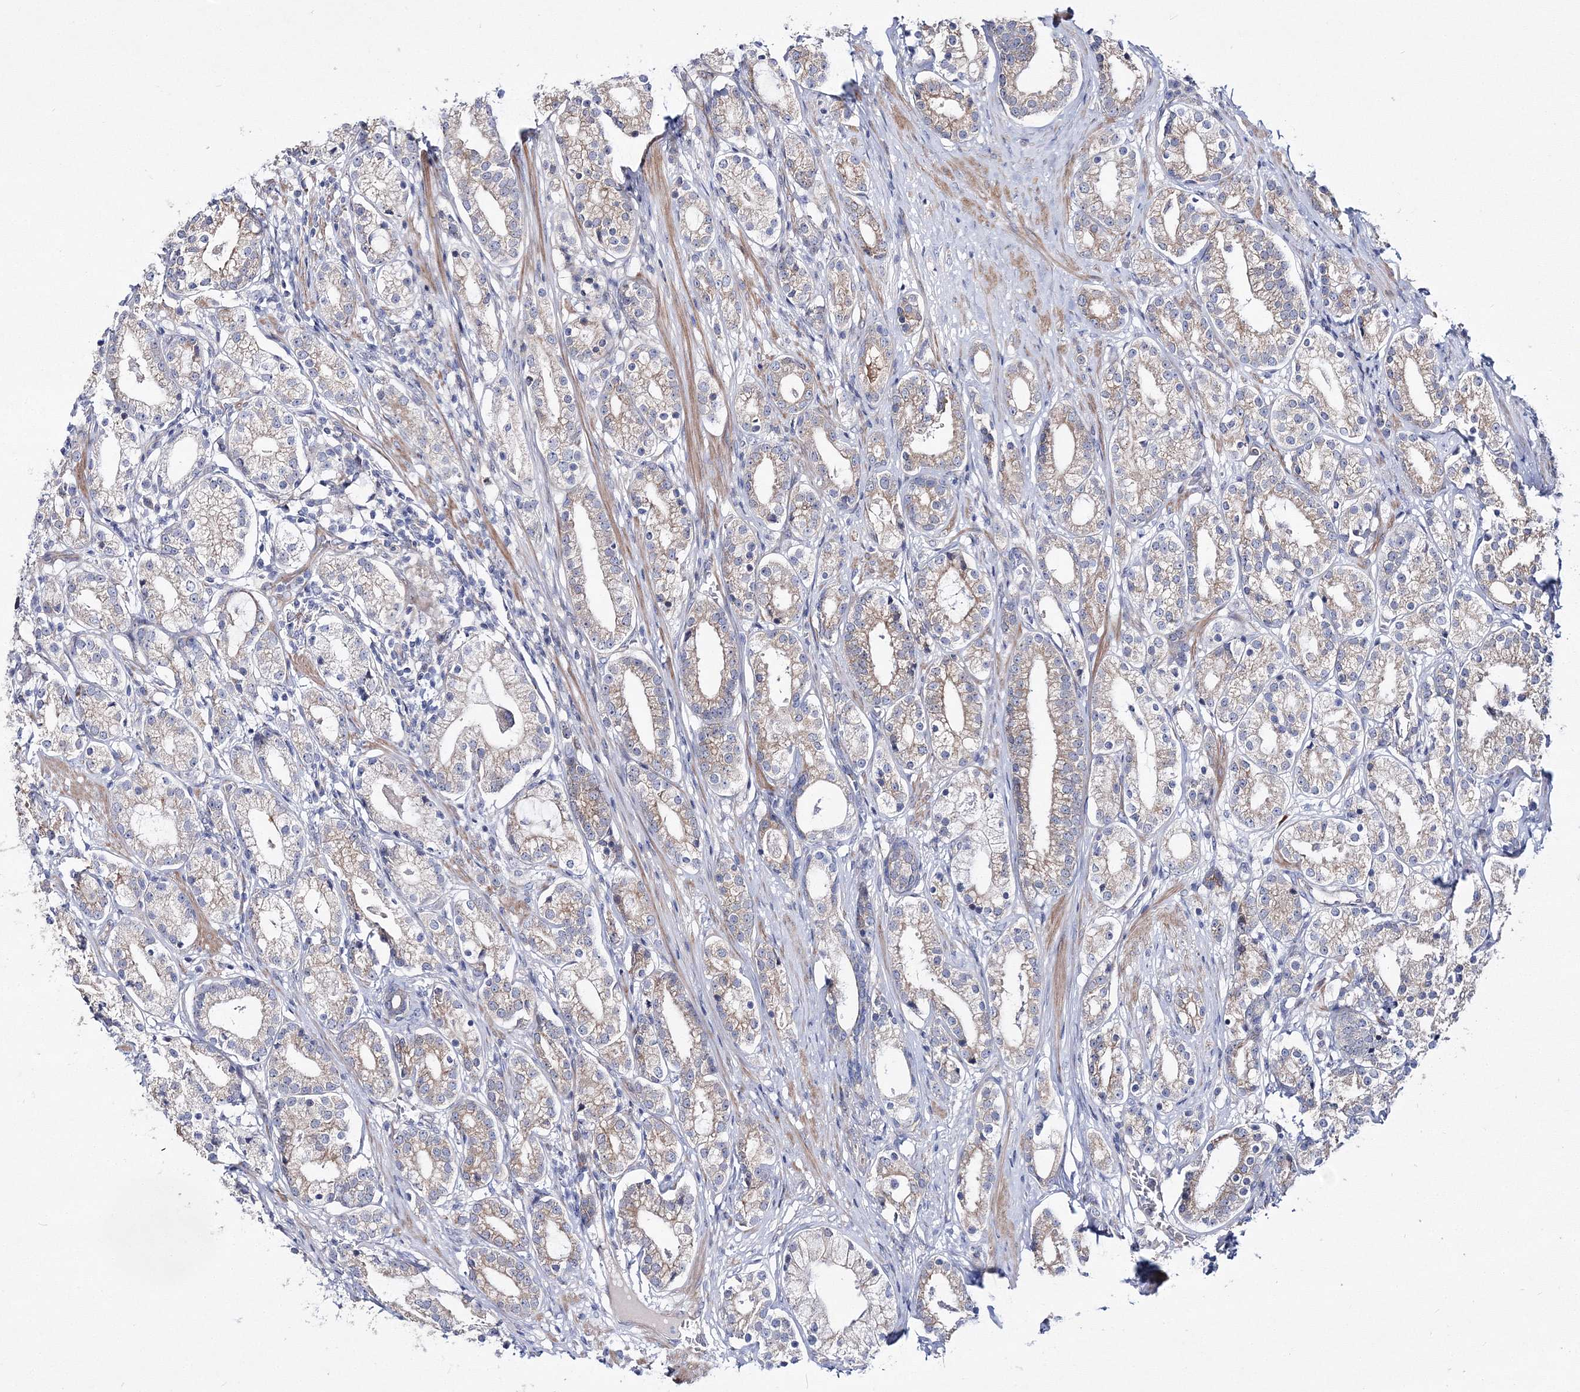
{"staining": {"intensity": "weak", "quantity": "25%-75%", "location": "cytoplasmic/membranous"}, "tissue": "prostate cancer", "cell_type": "Tumor cells", "image_type": "cancer", "snomed": [{"axis": "morphology", "description": "Adenocarcinoma, High grade"}, {"axis": "topography", "description": "Prostate"}], "caption": "This is a micrograph of IHC staining of adenocarcinoma (high-grade) (prostate), which shows weak expression in the cytoplasmic/membranous of tumor cells.", "gene": "ARHGAP32", "patient": {"sex": "male", "age": 69}}